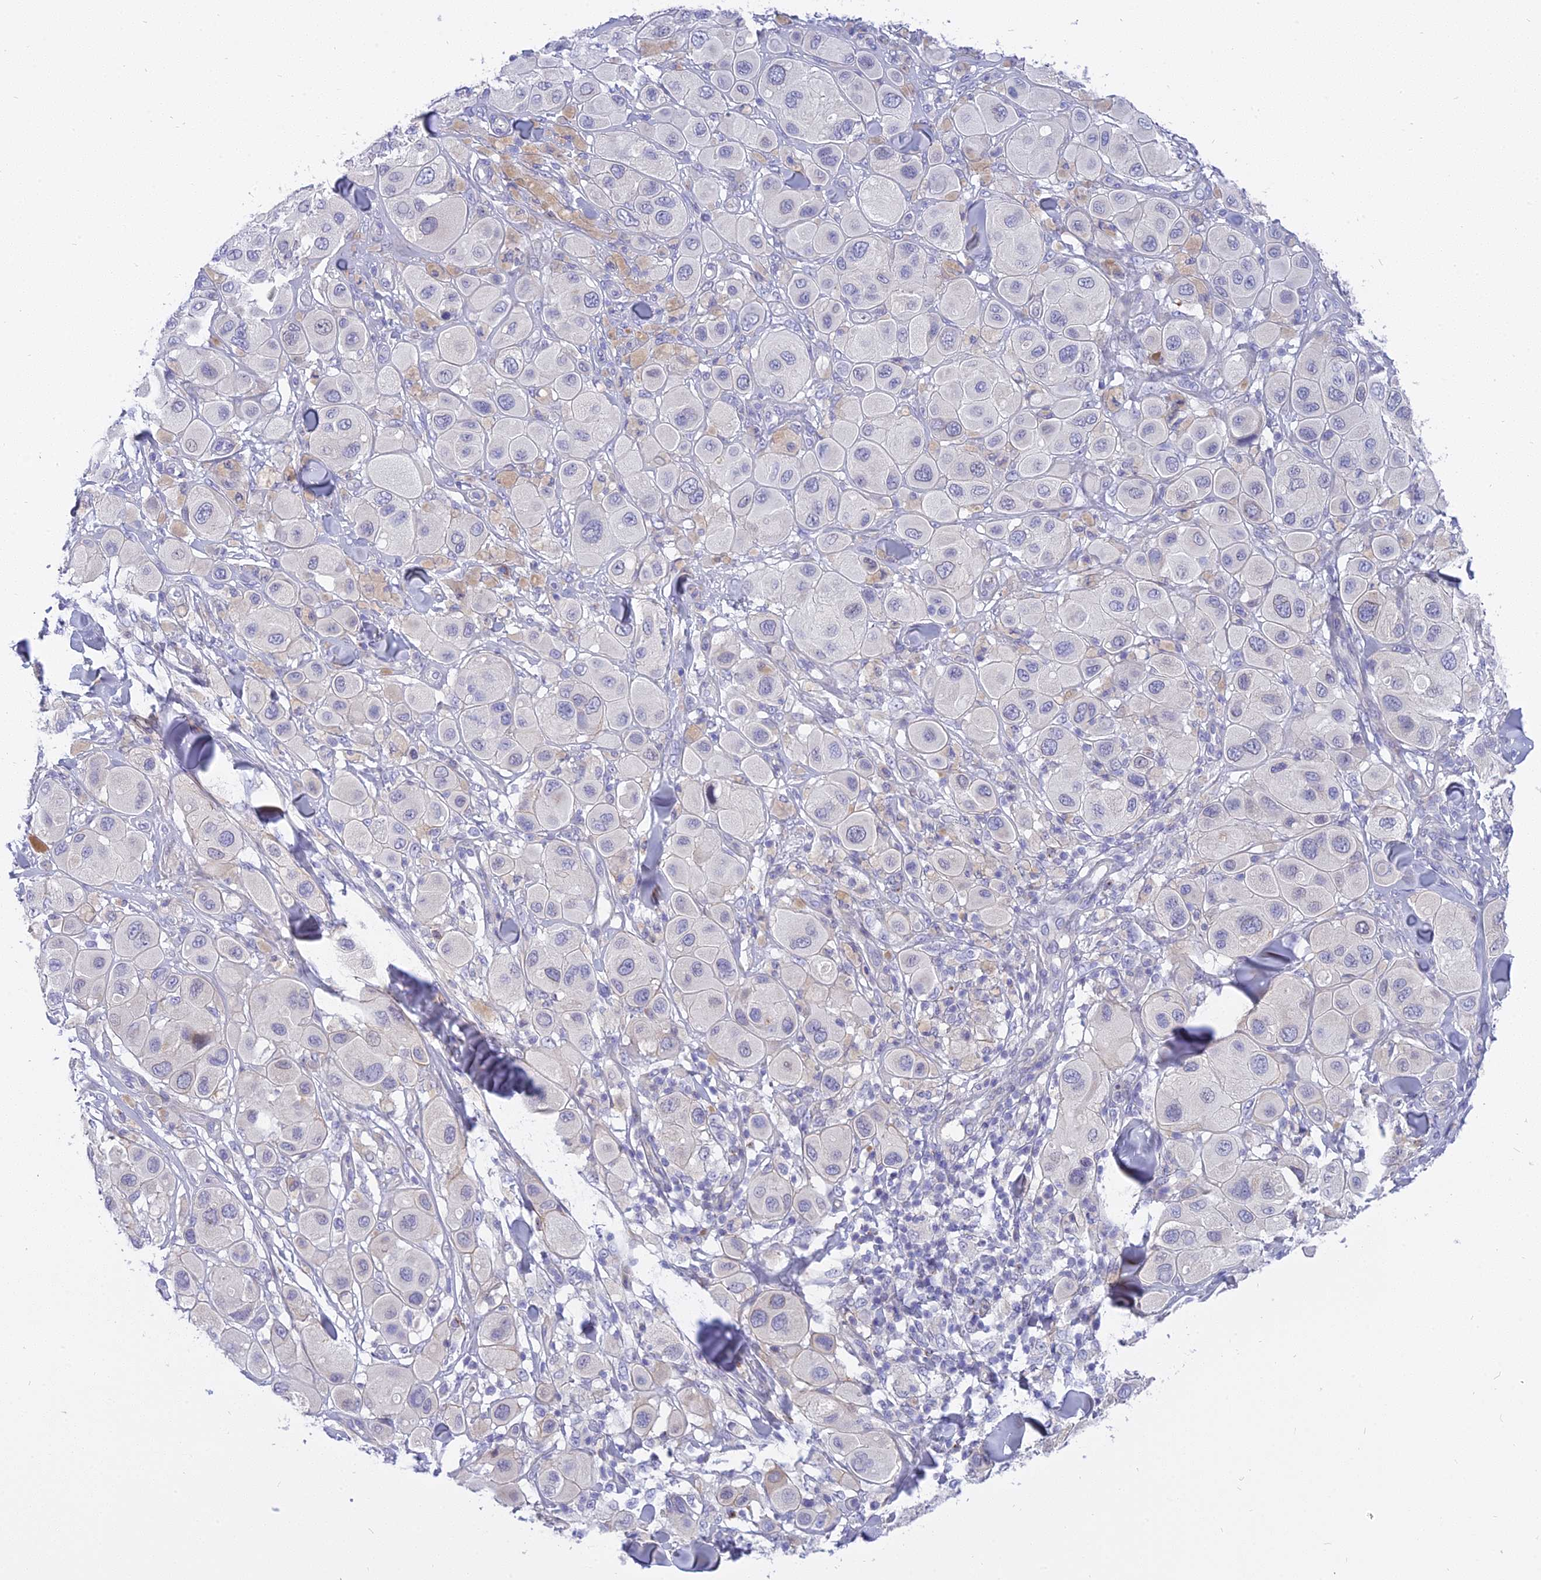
{"staining": {"intensity": "negative", "quantity": "none", "location": "none"}, "tissue": "melanoma", "cell_type": "Tumor cells", "image_type": "cancer", "snomed": [{"axis": "morphology", "description": "Malignant melanoma, Metastatic site"}, {"axis": "topography", "description": "Skin"}], "caption": "Malignant melanoma (metastatic site) was stained to show a protein in brown. There is no significant positivity in tumor cells. (DAB (3,3'-diaminobenzidine) immunohistochemistry visualized using brightfield microscopy, high magnification).", "gene": "MBD3L1", "patient": {"sex": "male", "age": 41}}